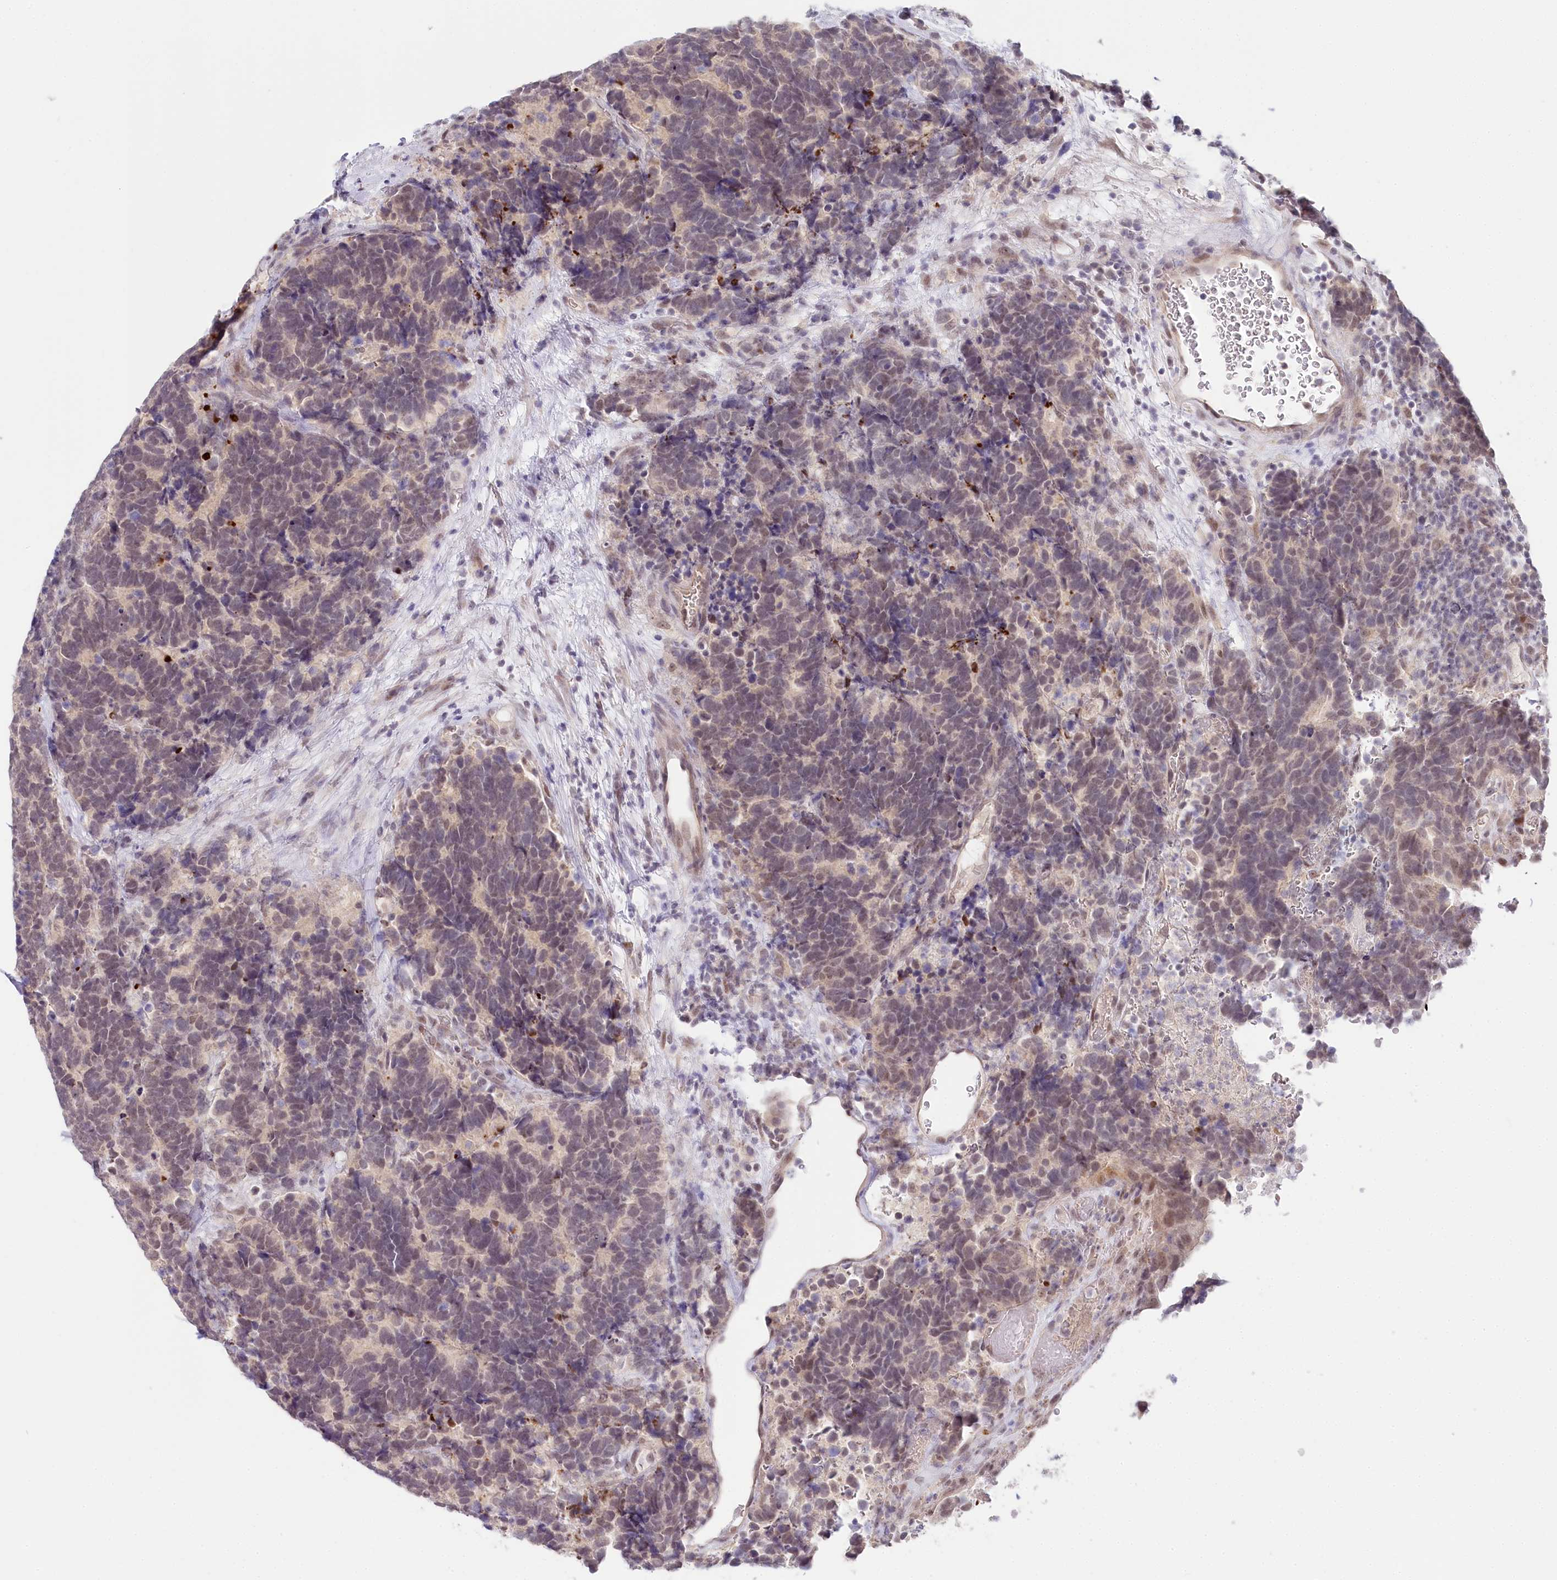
{"staining": {"intensity": "weak", "quantity": "25%-75%", "location": "nuclear"}, "tissue": "carcinoid", "cell_type": "Tumor cells", "image_type": "cancer", "snomed": [{"axis": "morphology", "description": "Carcinoma, NOS"}, {"axis": "morphology", "description": "Carcinoid, malignant, NOS"}, {"axis": "topography", "description": "Urinary bladder"}], "caption": "Malignant carcinoid tissue shows weak nuclear expression in about 25%-75% of tumor cells, visualized by immunohistochemistry.", "gene": "AMTN", "patient": {"sex": "male", "age": 57}}